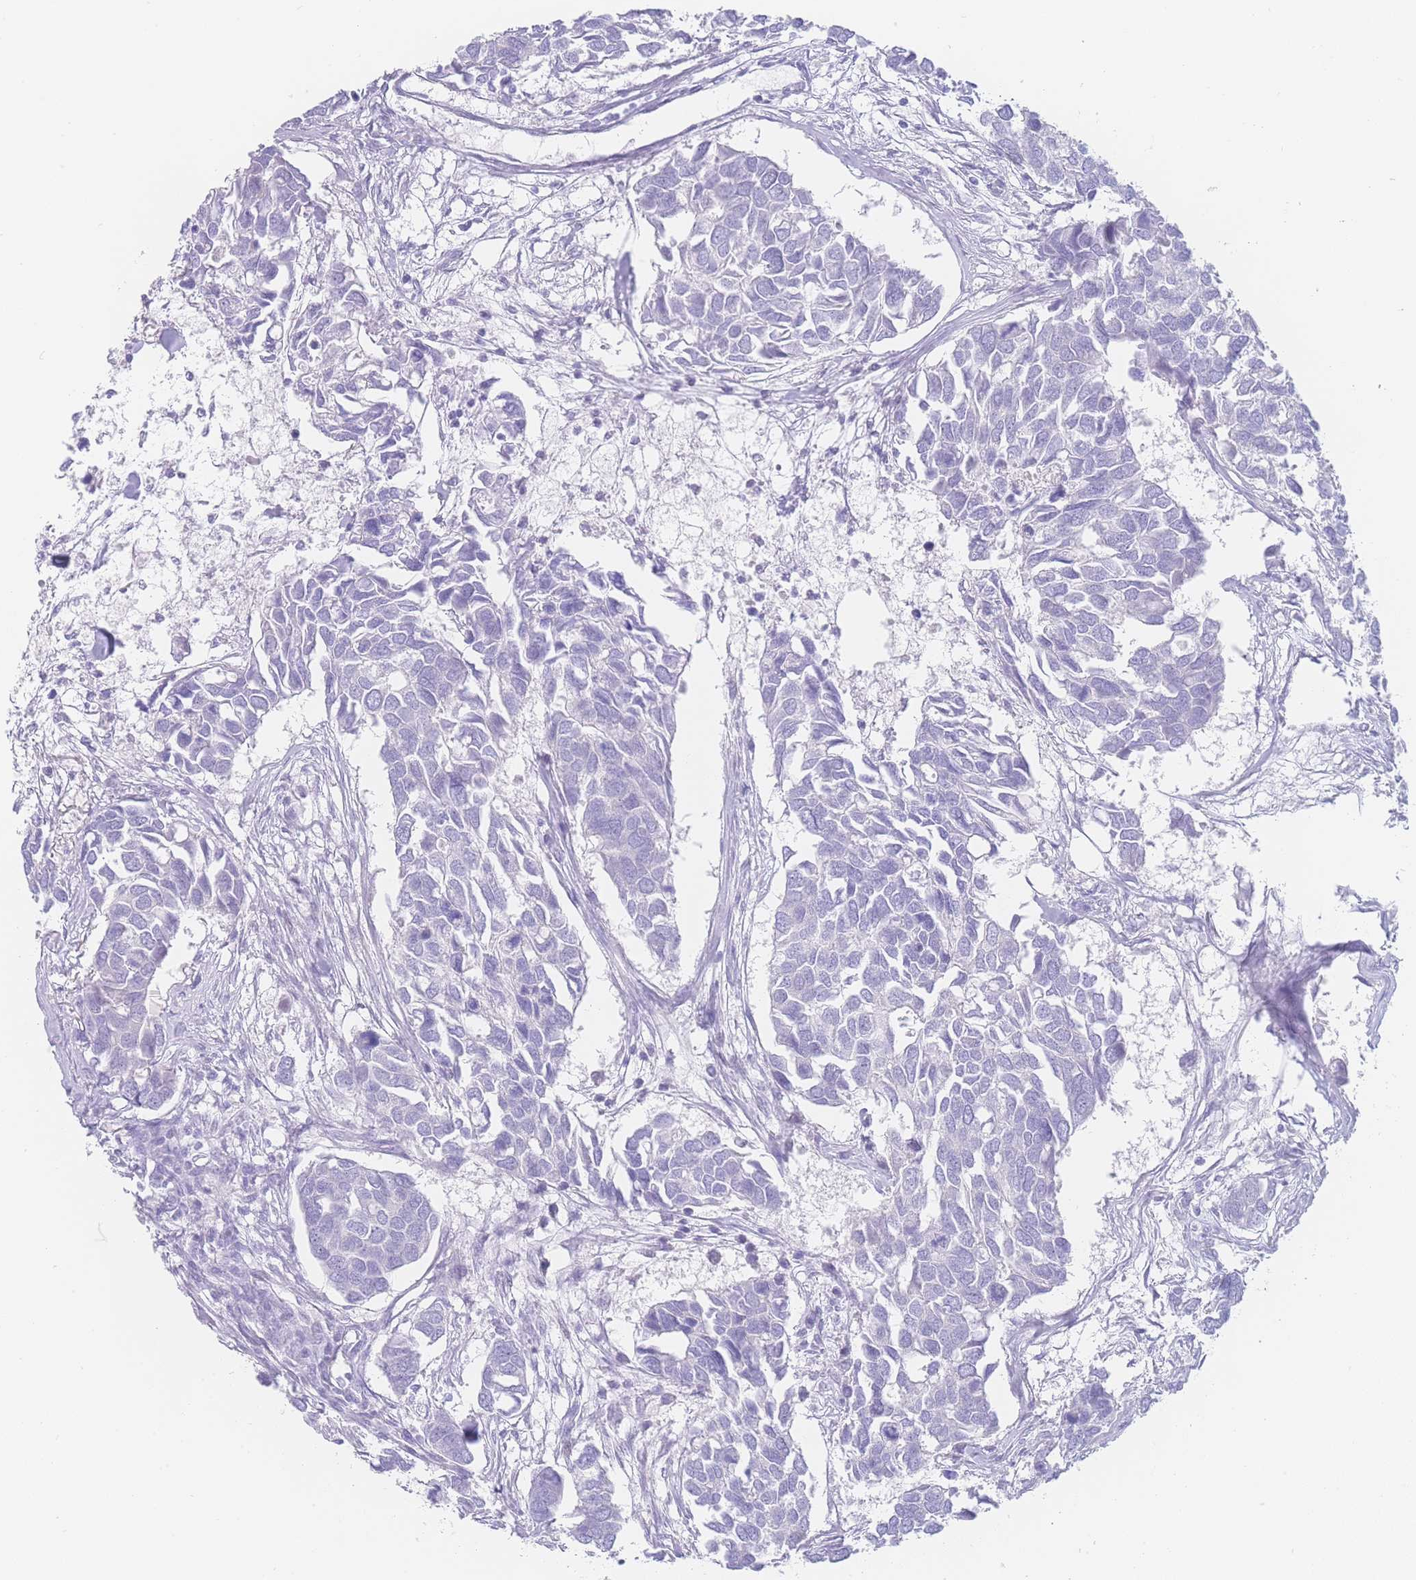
{"staining": {"intensity": "negative", "quantity": "none", "location": "none"}, "tissue": "breast cancer", "cell_type": "Tumor cells", "image_type": "cancer", "snomed": [{"axis": "morphology", "description": "Duct carcinoma"}, {"axis": "topography", "description": "Breast"}], "caption": "The histopathology image displays no staining of tumor cells in breast infiltrating ductal carcinoma.", "gene": "PSMB5", "patient": {"sex": "female", "age": 83}}